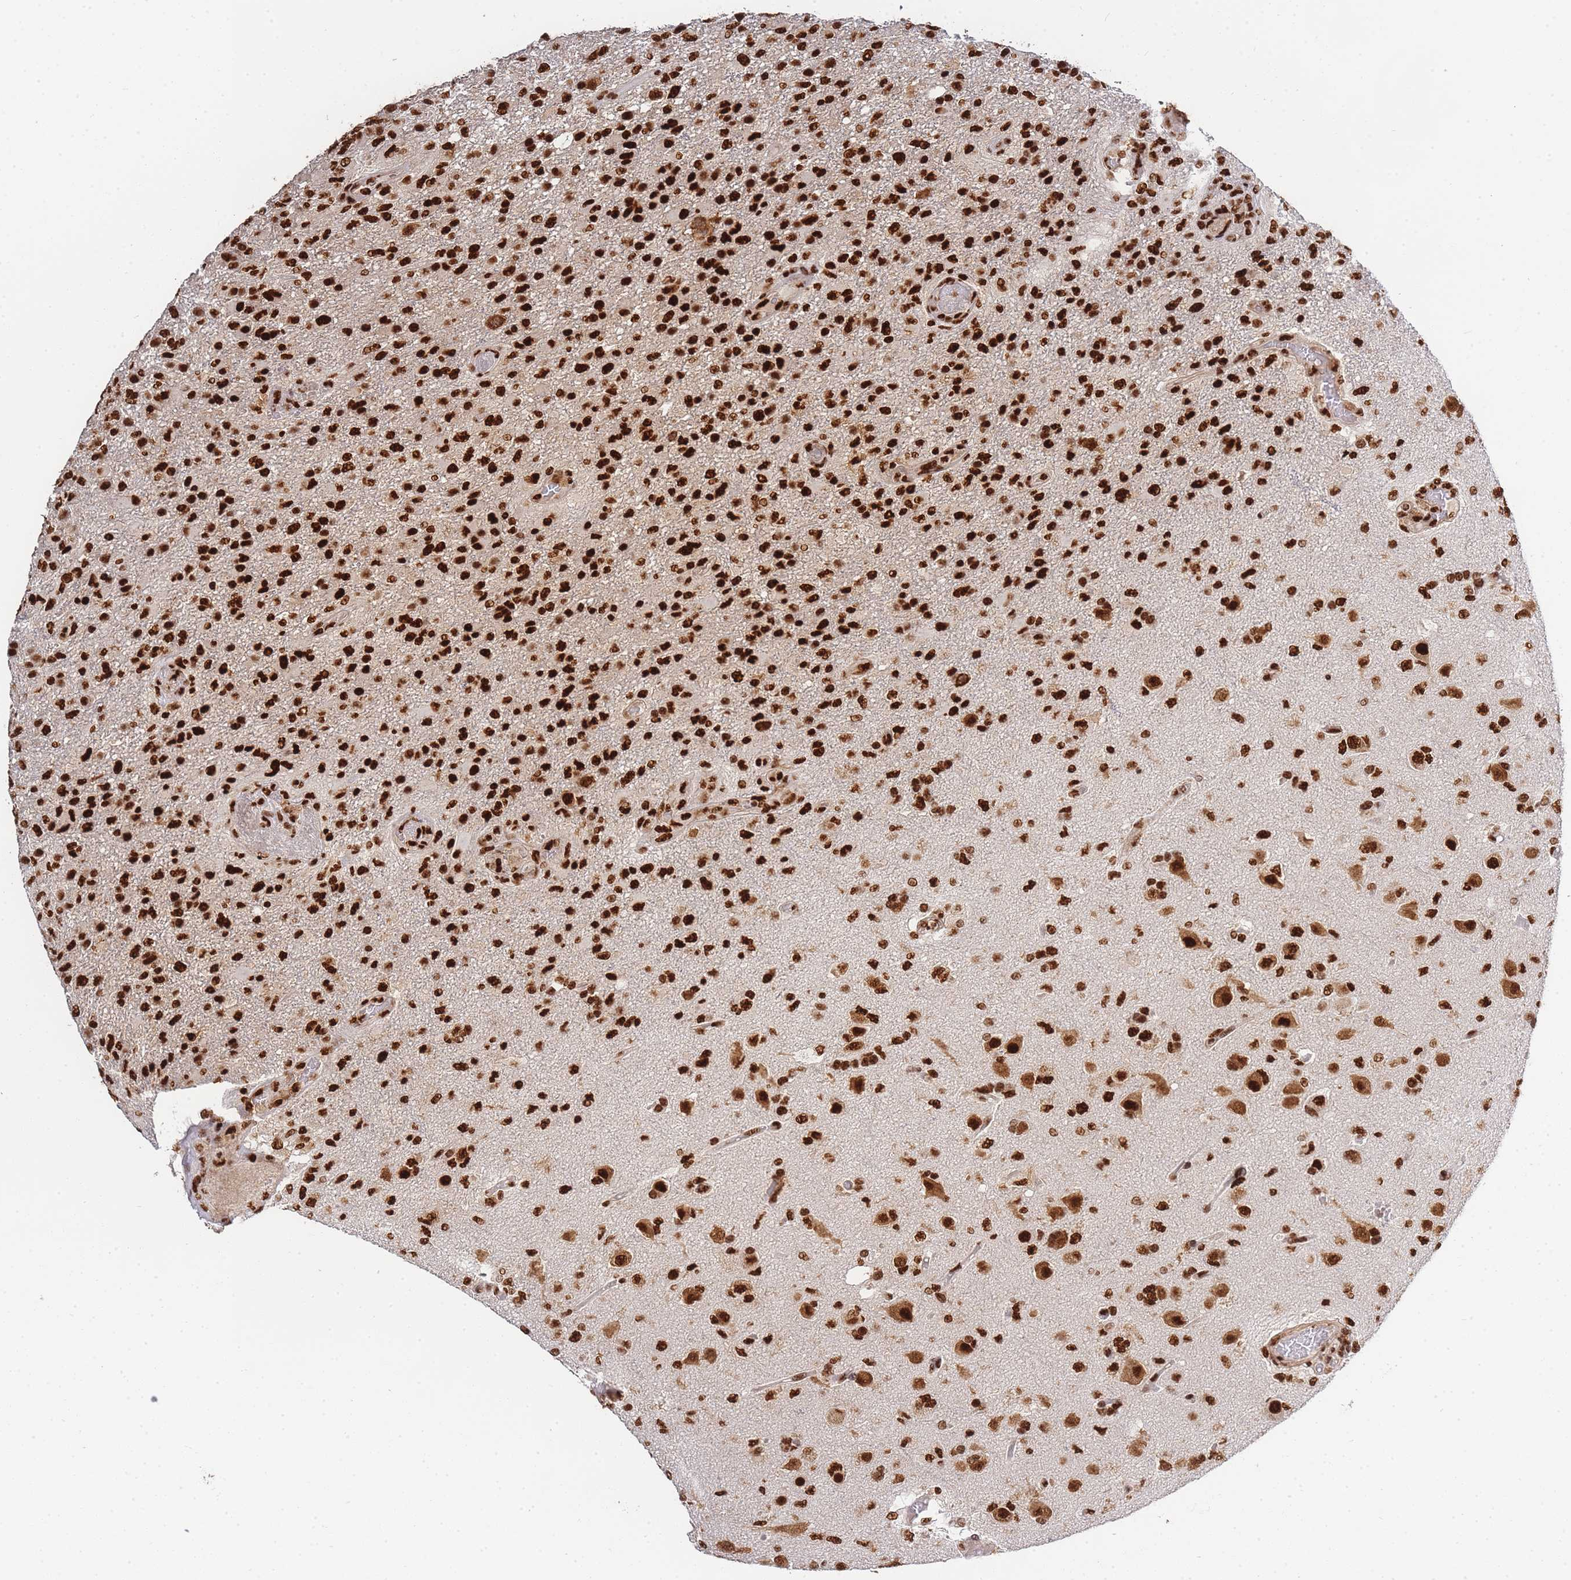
{"staining": {"intensity": "strong", "quantity": ">75%", "location": "nuclear"}, "tissue": "glioma", "cell_type": "Tumor cells", "image_type": "cancer", "snomed": [{"axis": "morphology", "description": "Glioma, malignant, High grade"}, {"axis": "topography", "description": "Brain"}], "caption": "Immunohistochemical staining of glioma exhibits high levels of strong nuclear staining in approximately >75% of tumor cells. The protein of interest is stained brown, and the nuclei are stained in blue (DAB (3,3'-diaminobenzidine) IHC with brightfield microscopy, high magnification).", "gene": "PRKDC", "patient": {"sex": "female", "age": 74}}